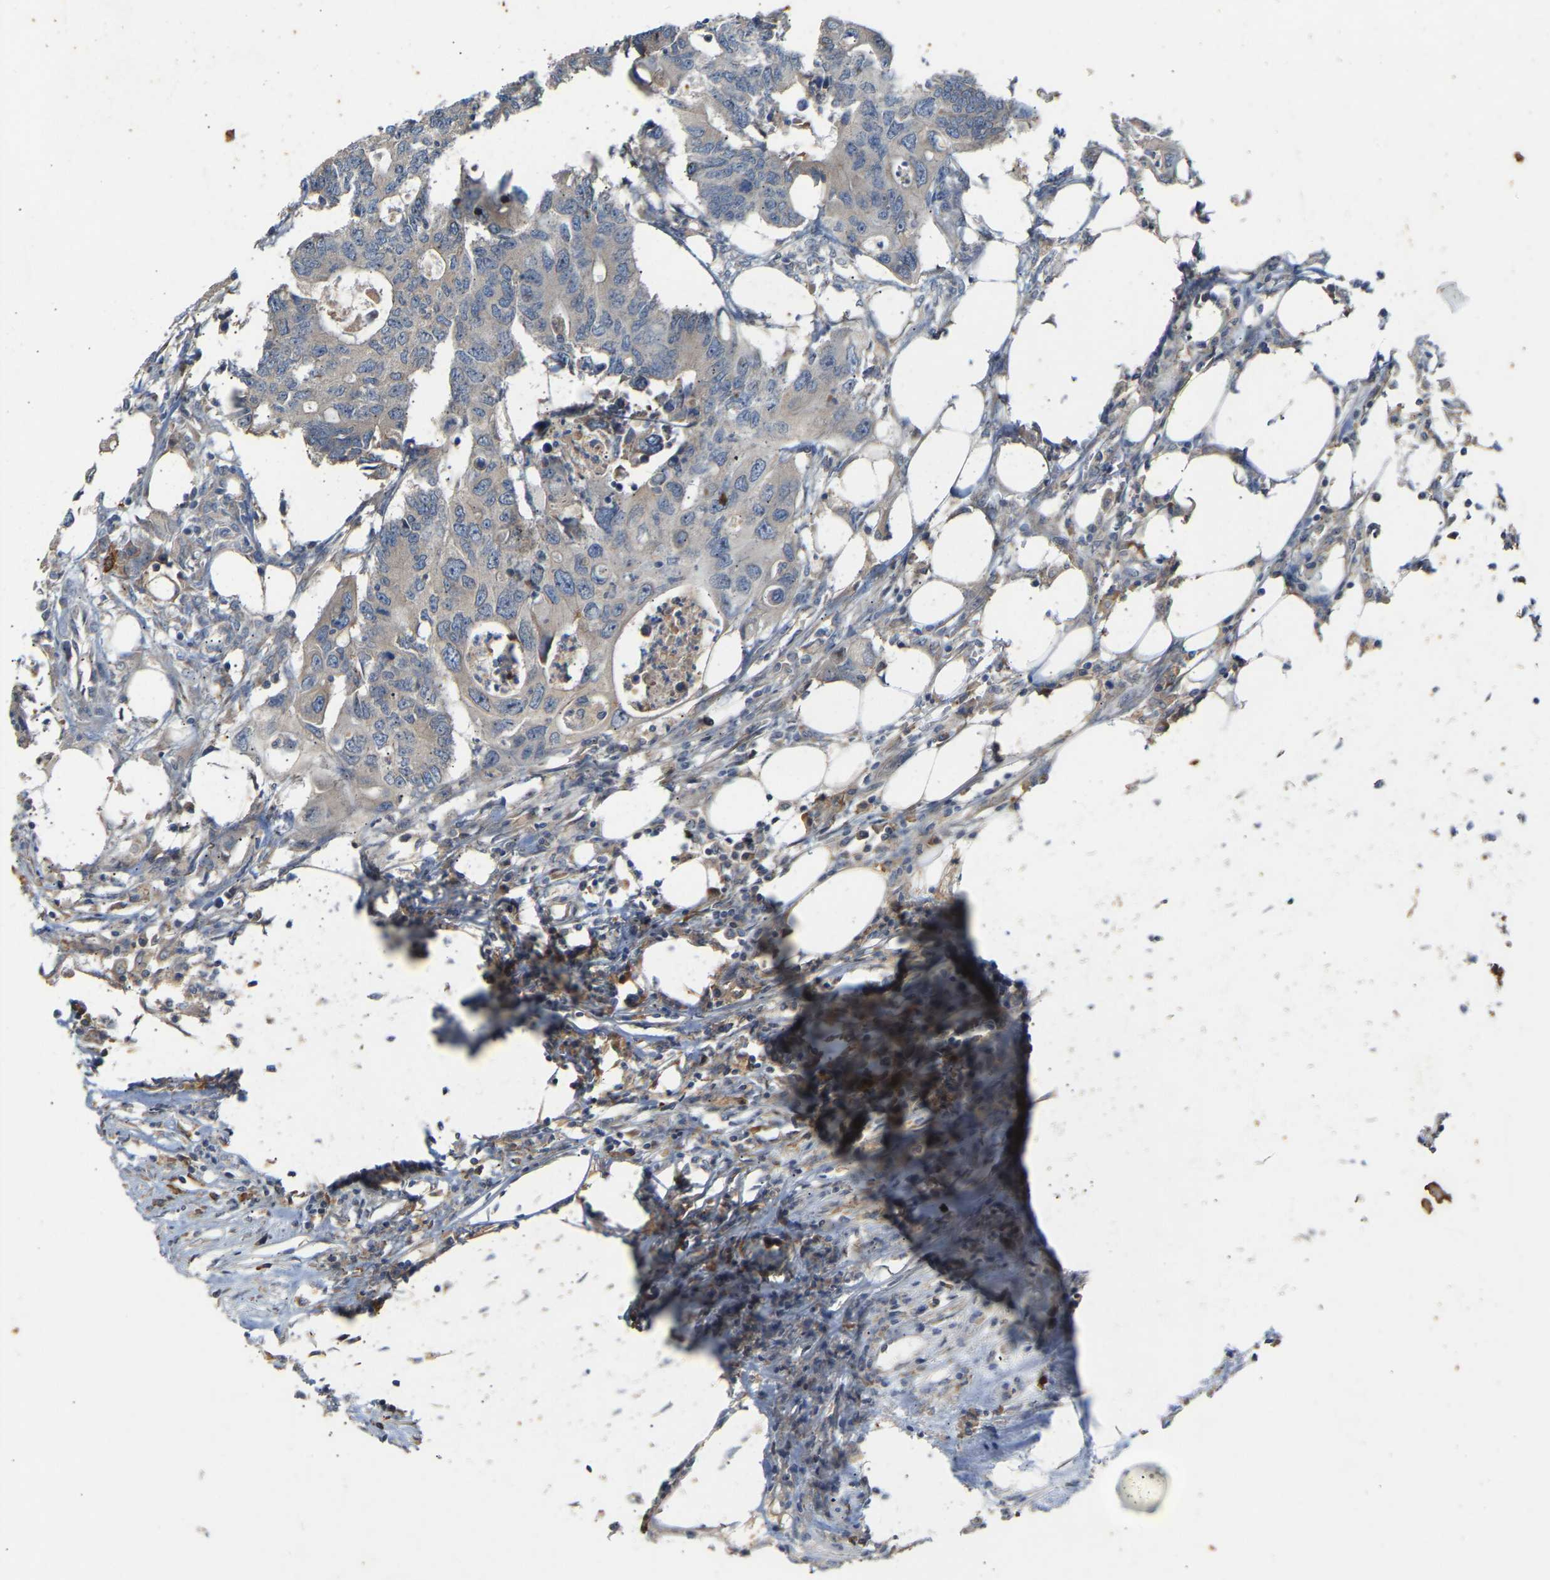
{"staining": {"intensity": "negative", "quantity": "none", "location": "none"}, "tissue": "colorectal cancer", "cell_type": "Tumor cells", "image_type": "cancer", "snomed": [{"axis": "morphology", "description": "Adenocarcinoma, NOS"}, {"axis": "topography", "description": "Colon"}], "caption": "Image shows no significant protein positivity in tumor cells of colorectal cancer.", "gene": "PTPN4", "patient": {"sex": "male", "age": 71}}